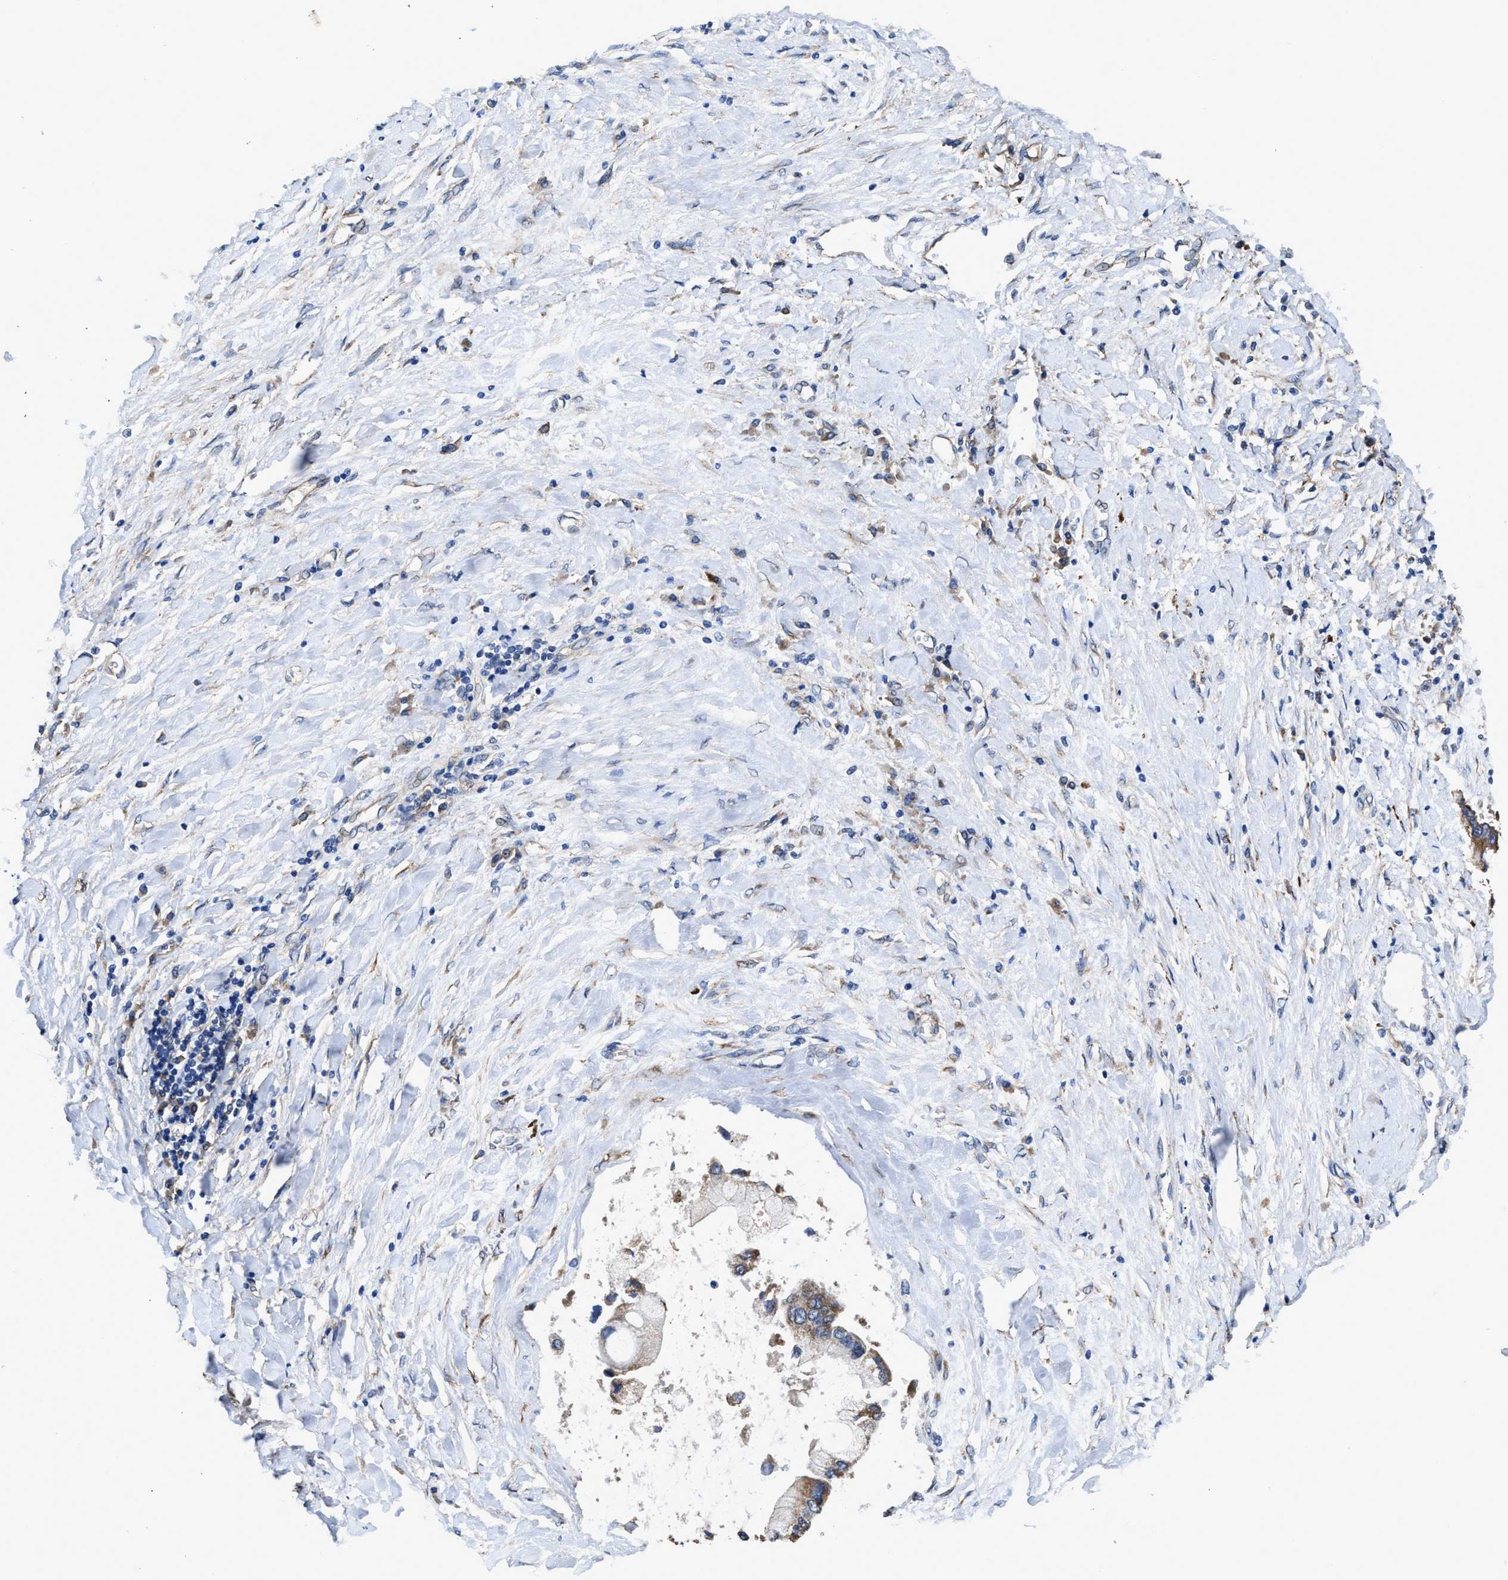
{"staining": {"intensity": "moderate", "quantity": "25%-75%", "location": "cytoplasmic/membranous"}, "tissue": "liver cancer", "cell_type": "Tumor cells", "image_type": "cancer", "snomed": [{"axis": "morphology", "description": "Cholangiocarcinoma"}, {"axis": "topography", "description": "Liver"}], "caption": "High-power microscopy captured an immunohistochemistry histopathology image of liver cholangiocarcinoma, revealing moderate cytoplasmic/membranous positivity in approximately 25%-75% of tumor cells.", "gene": "IDNK", "patient": {"sex": "male", "age": 50}}